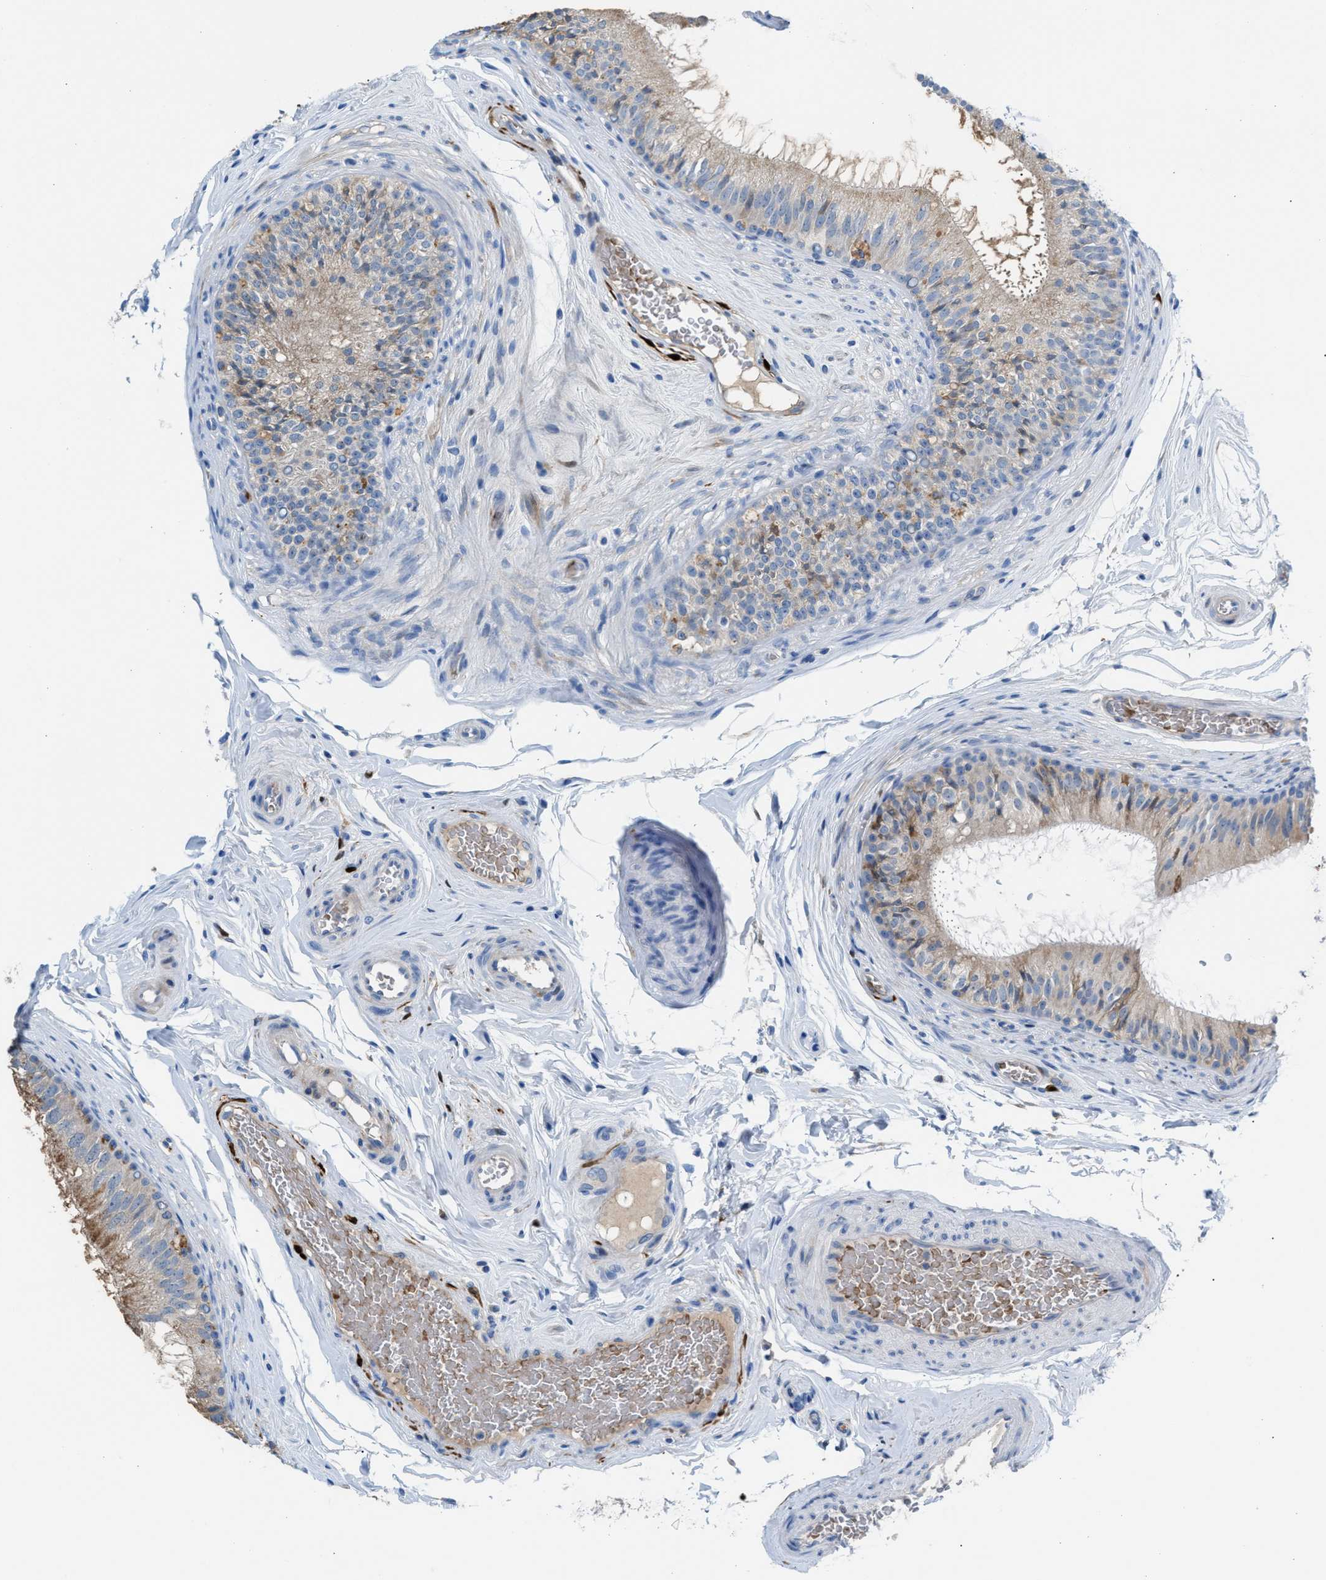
{"staining": {"intensity": "weak", "quantity": ">75%", "location": "cytoplasmic/membranous"}, "tissue": "epididymis", "cell_type": "Glandular cells", "image_type": "normal", "snomed": [{"axis": "morphology", "description": "Normal tissue, NOS"}, {"axis": "topography", "description": "Testis"}, {"axis": "topography", "description": "Epididymis"}], "caption": "A low amount of weak cytoplasmic/membranous staining is identified in approximately >75% of glandular cells in unremarkable epididymis.", "gene": "CA3", "patient": {"sex": "male", "age": 36}}